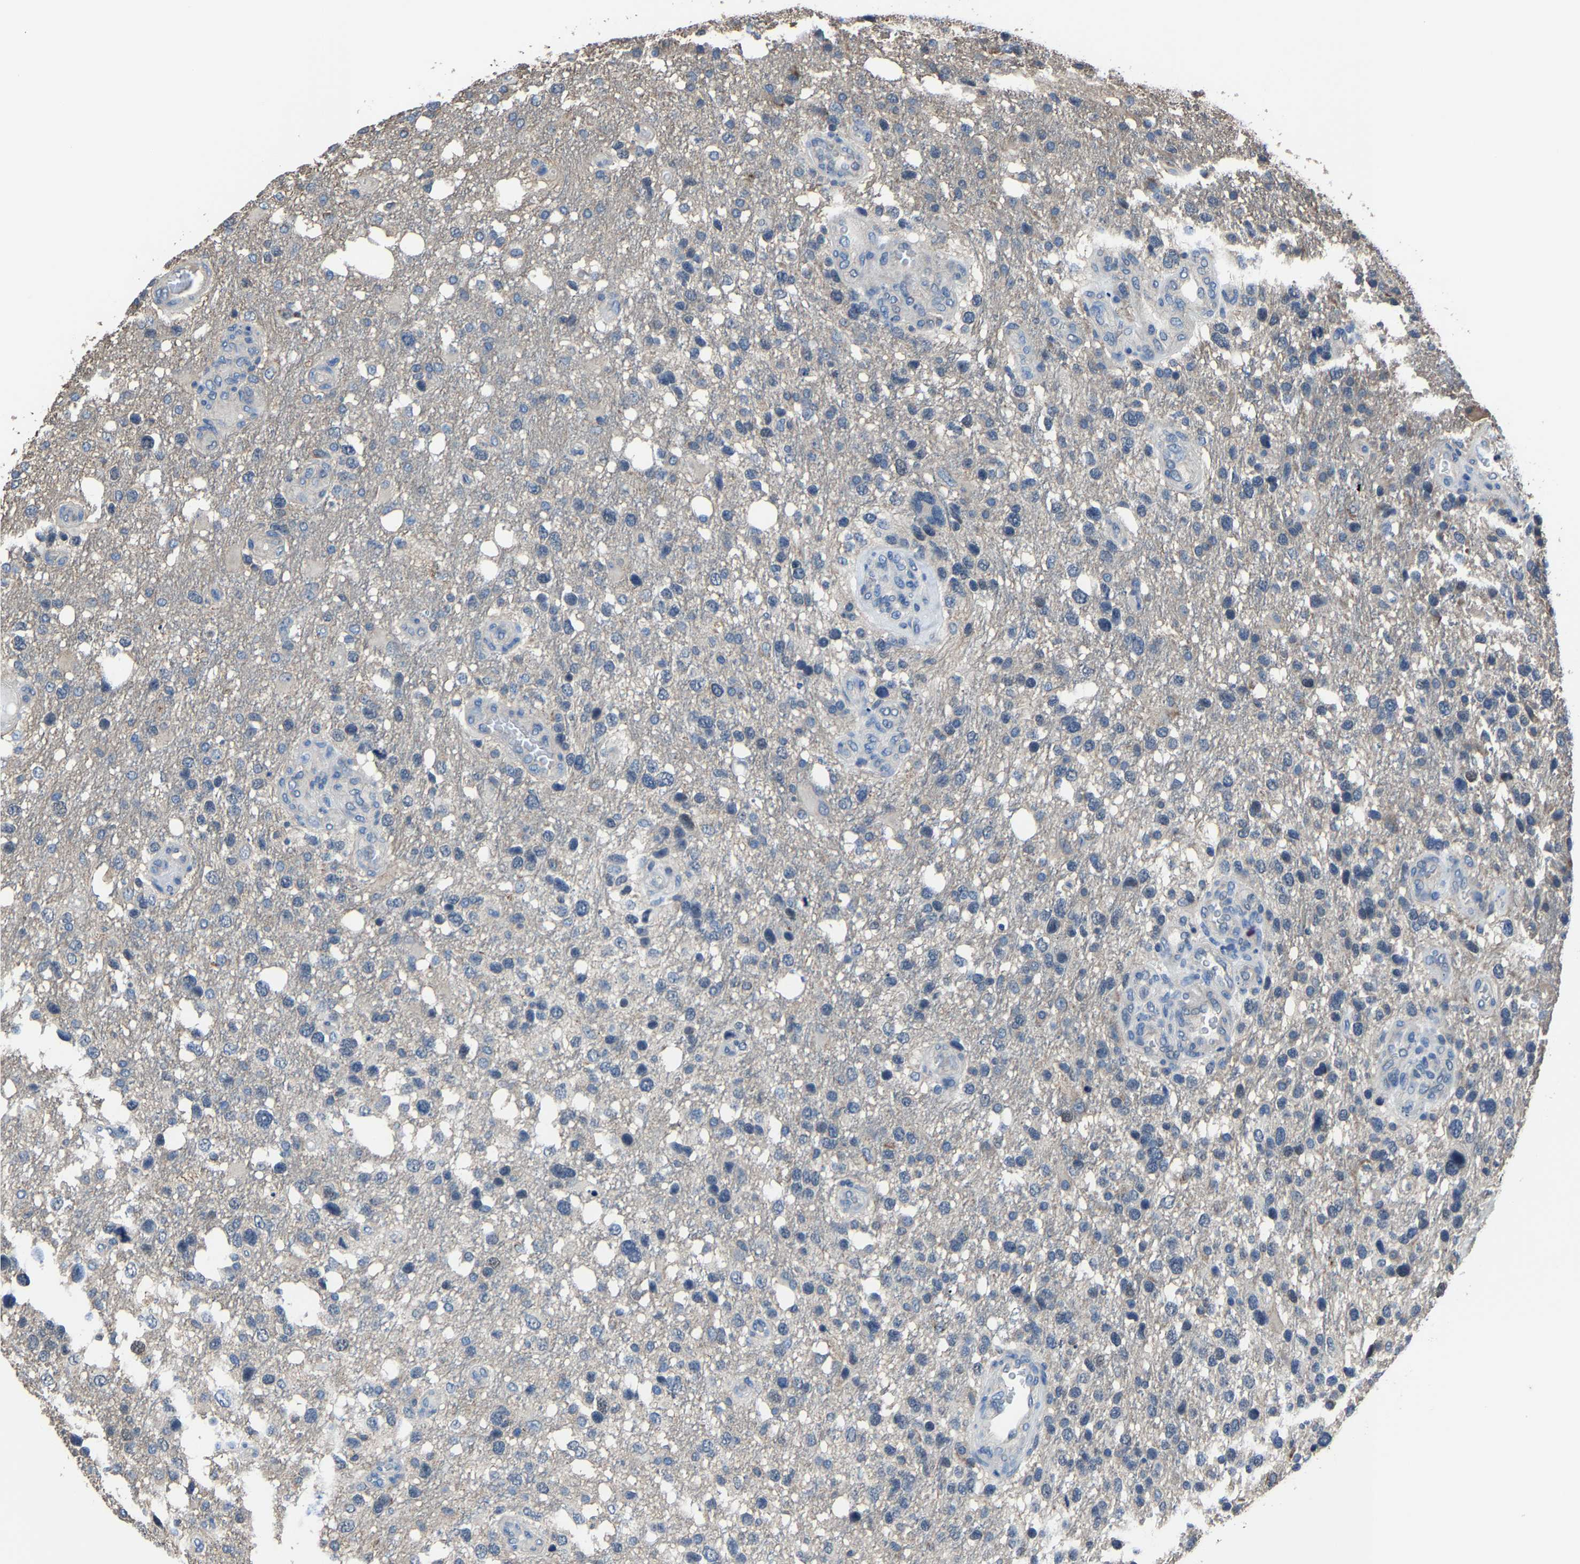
{"staining": {"intensity": "negative", "quantity": "none", "location": "none"}, "tissue": "glioma", "cell_type": "Tumor cells", "image_type": "cancer", "snomed": [{"axis": "morphology", "description": "Glioma, malignant, High grade"}, {"axis": "topography", "description": "Brain"}], "caption": "Image shows no protein expression in tumor cells of glioma tissue.", "gene": "STRBP", "patient": {"sex": "female", "age": 58}}